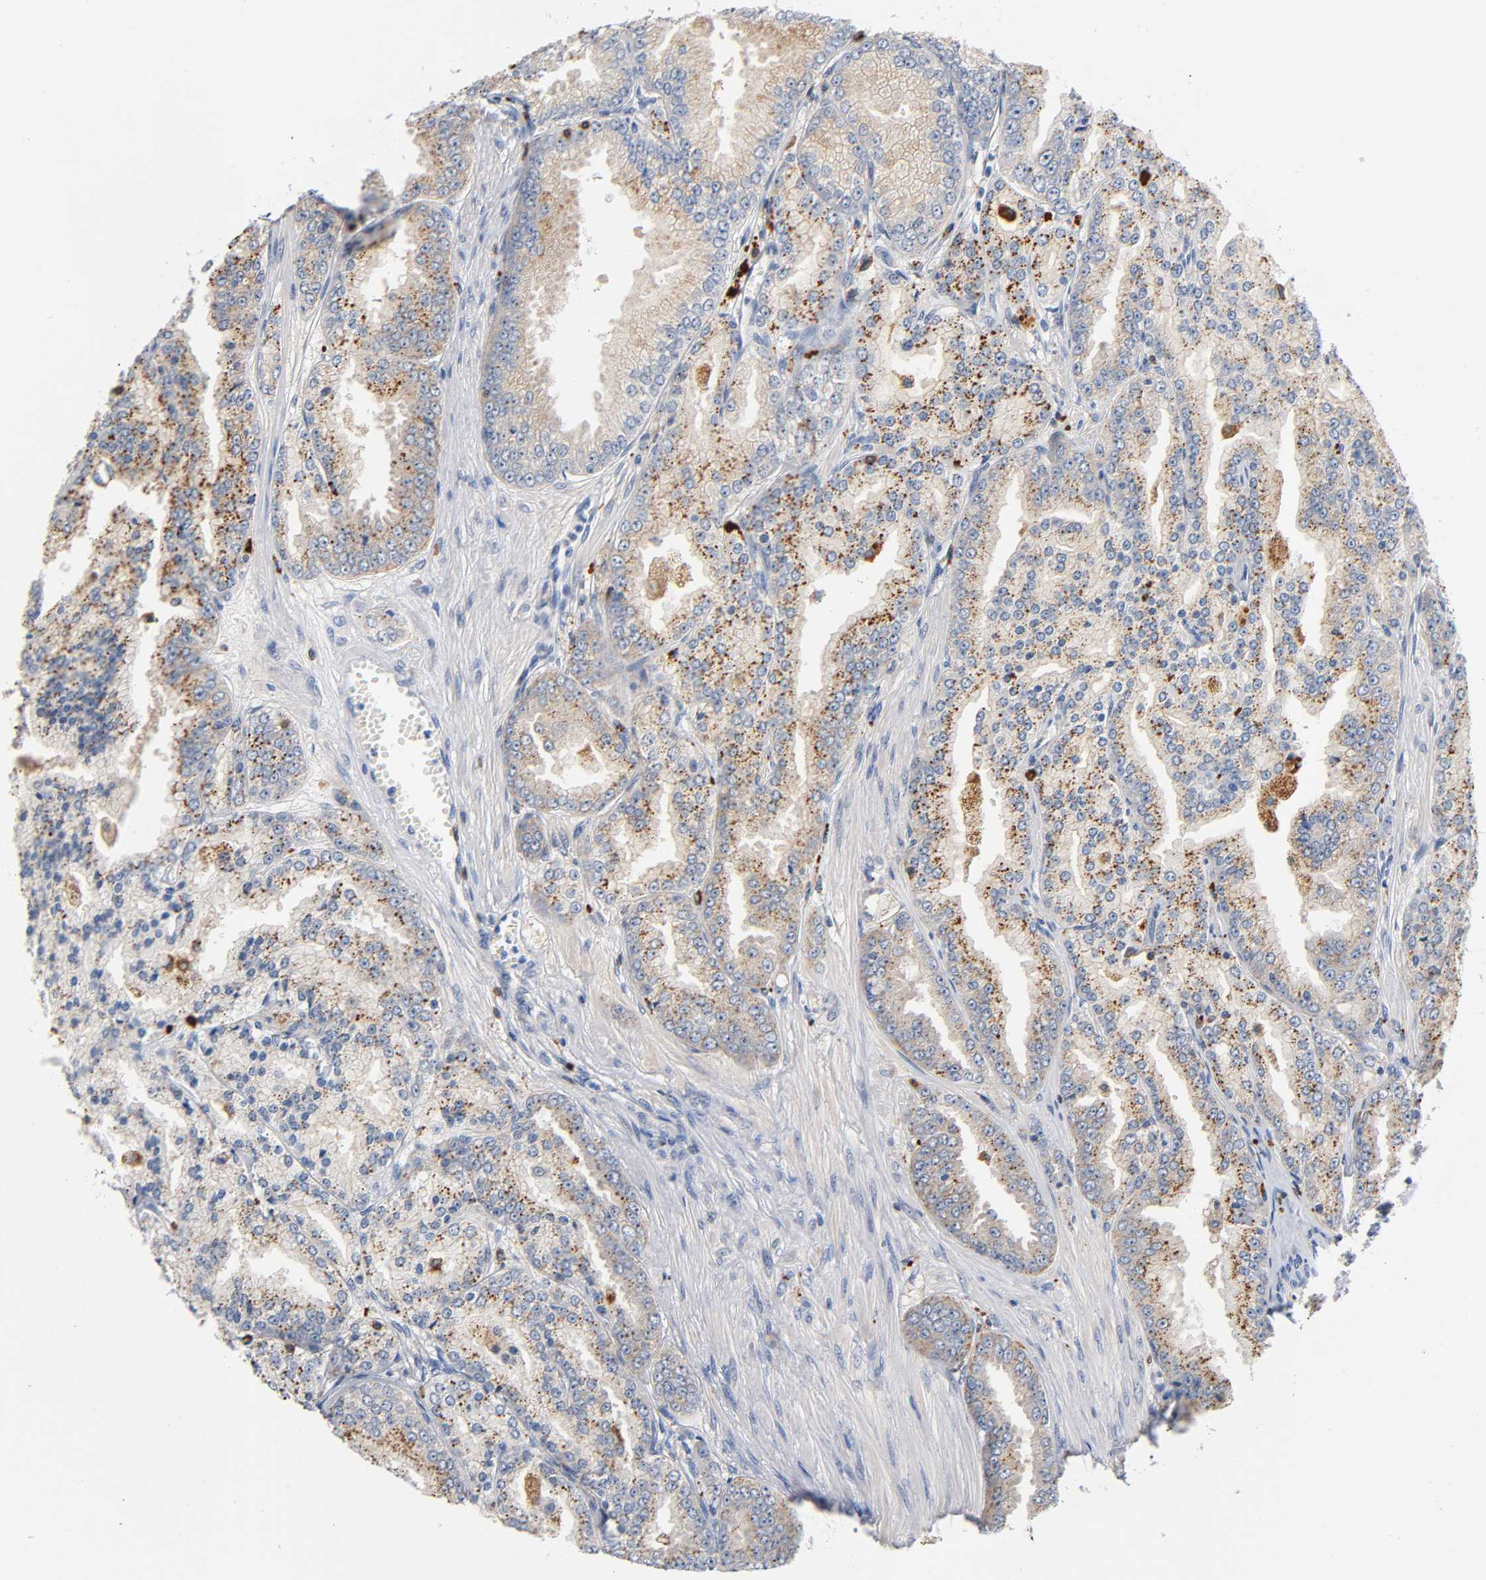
{"staining": {"intensity": "moderate", "quantity": ">75%", "location": "cytoplasmic/membranous"}, "tissue": "prostate cancer", "cell_type": "Tumor cells", "image_type": "cancer", "snomed": [{"axis": "morphology", "description": "Adenocarcinoma, High grade"}, {"axis": "topography", "description": "Prostate"}], "caption": "Immunohistochemical staining of prostate adenocarcinoma (high-grade) reveals moderate cytoplasmic/membranous protein staining in about >75% of tumor cells.", "gene": "UCKL1", "patient": {"sex": "male", "age": 61}}